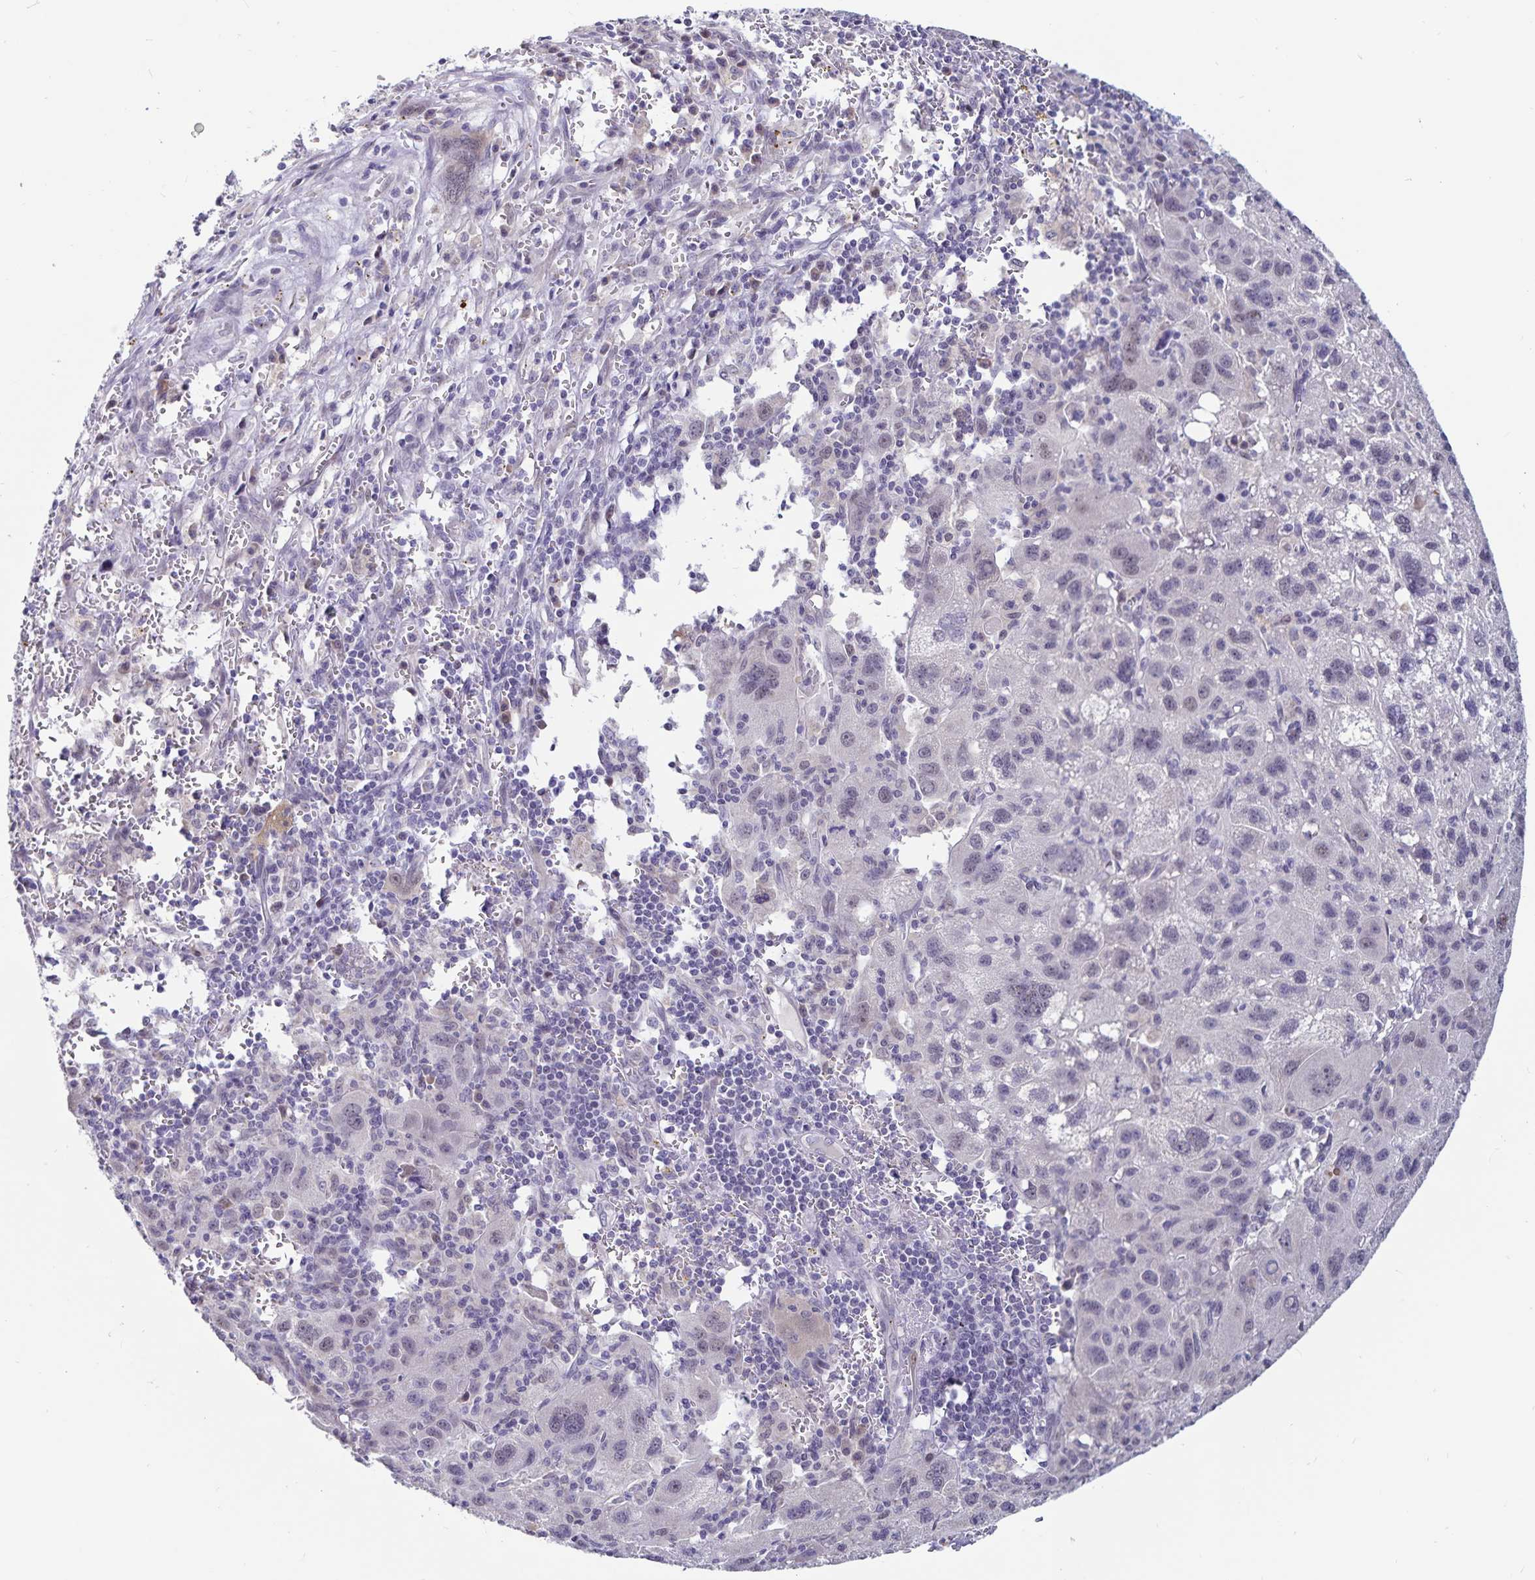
{"staining": {"intensity": "negative", "quantity": "none", "location": "none"}, "tissue": "liver cancer", "cell_type": "Tumor cells", "image_type": "cancer", "snomed": [{"axis": "morphology", "description": "Carcinoma, Hepatocellular, NOS"}, {"axis": "topography", "description": "Liver"}], "caption": "Liver cancer was stained to show a protein in brown. There is no significant staining in tumor cells.", "gene": "ATP2A2", "patient": {"sex": "female", "age": 77}}